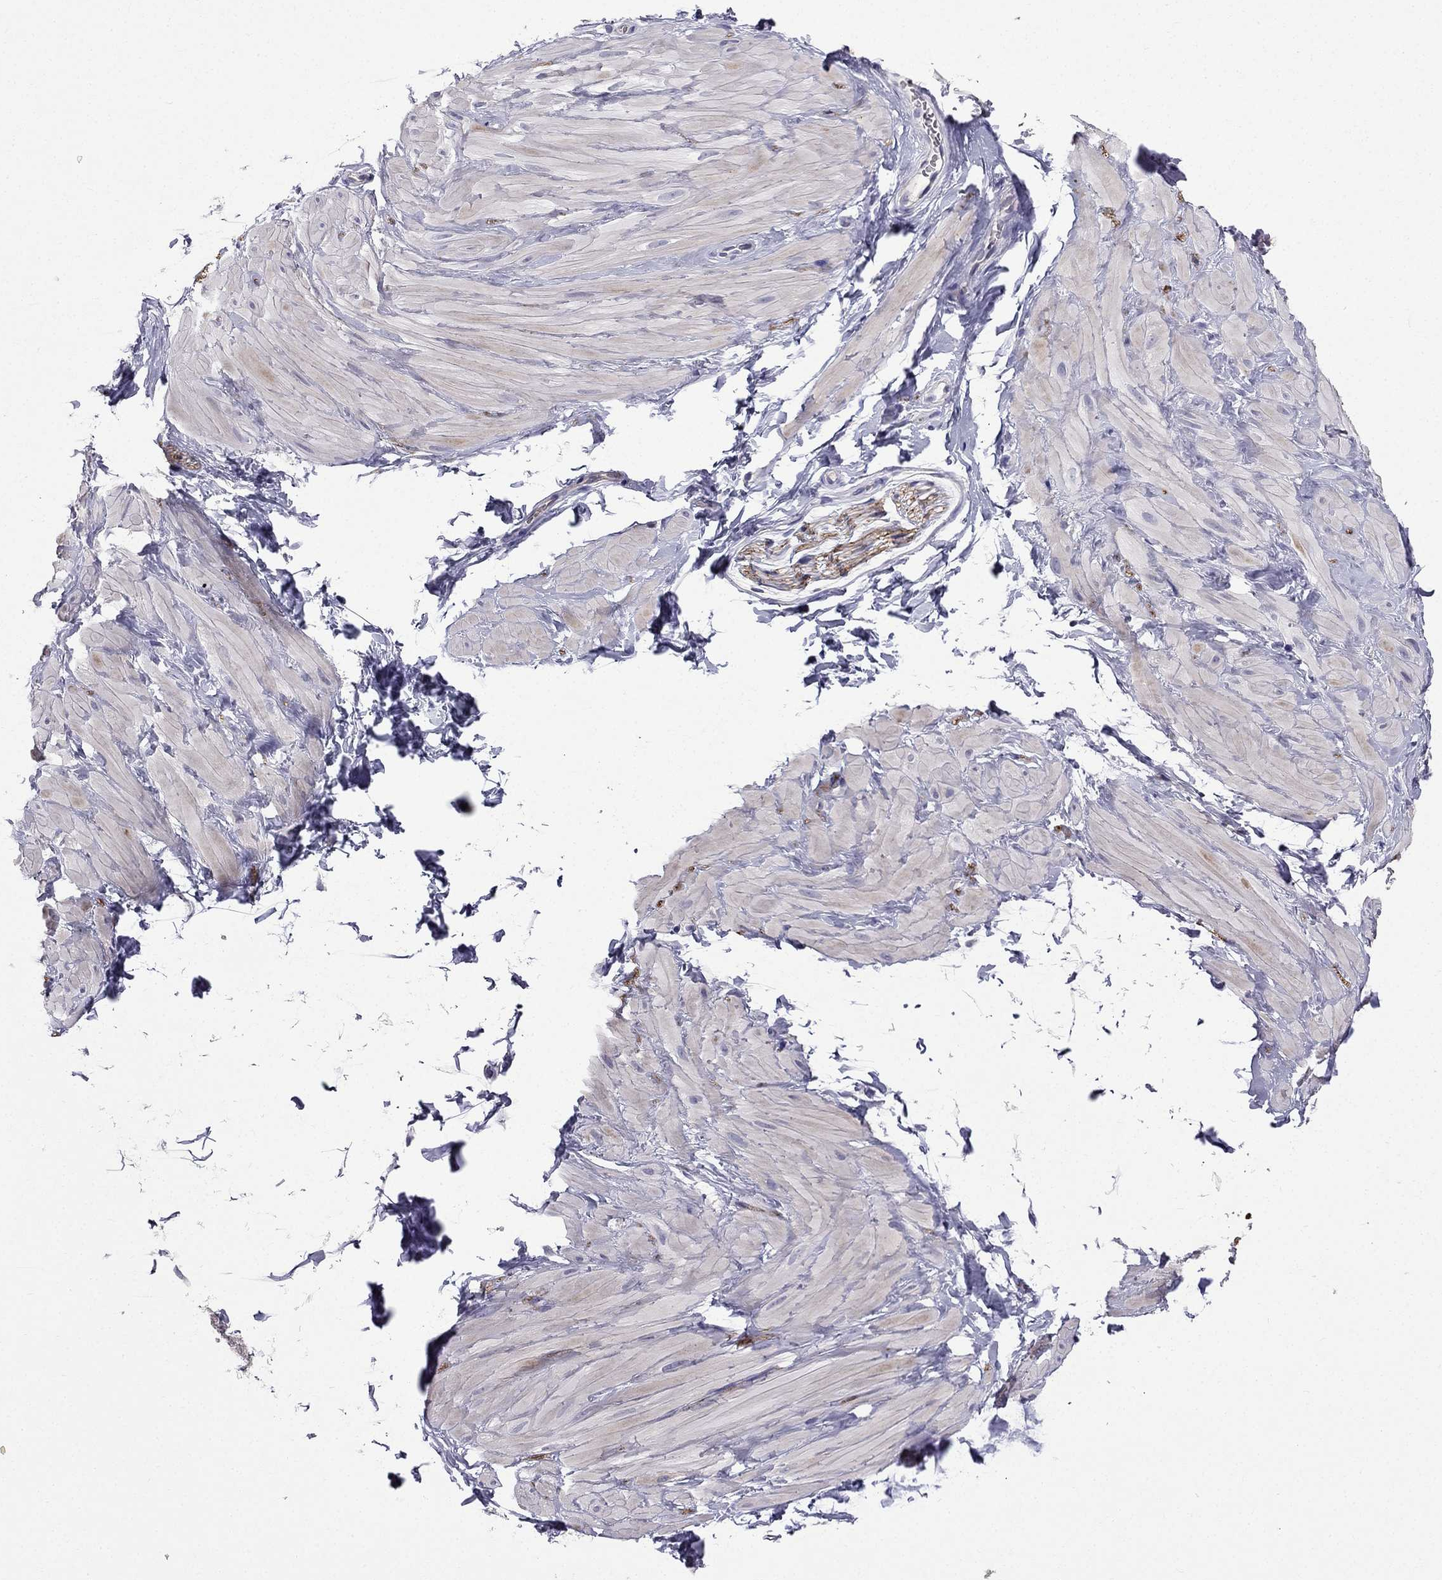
{"staining": {"intensity": "negative", "quantity": "none", "location": "none"}, "tissue": "adipose tissue", "cell_type": "Adipocytes", "image_type": "normal", "snomed": [{"axis": "morphology", "description": "Normal tissue, NOS"}, {"axis": "topography", "description": "Smooth muscle"}, {"axis": "topography", "description": "Peripheral nerve tissue"}], "caption": "IHC micrograph of unremarkable adipose tissue: adipose tissue stained with DAB demonstrates no significant protein positivity in adipocytes.", "gene": "SLC6A2", "patient": {"sex": "male", "age": 22}}